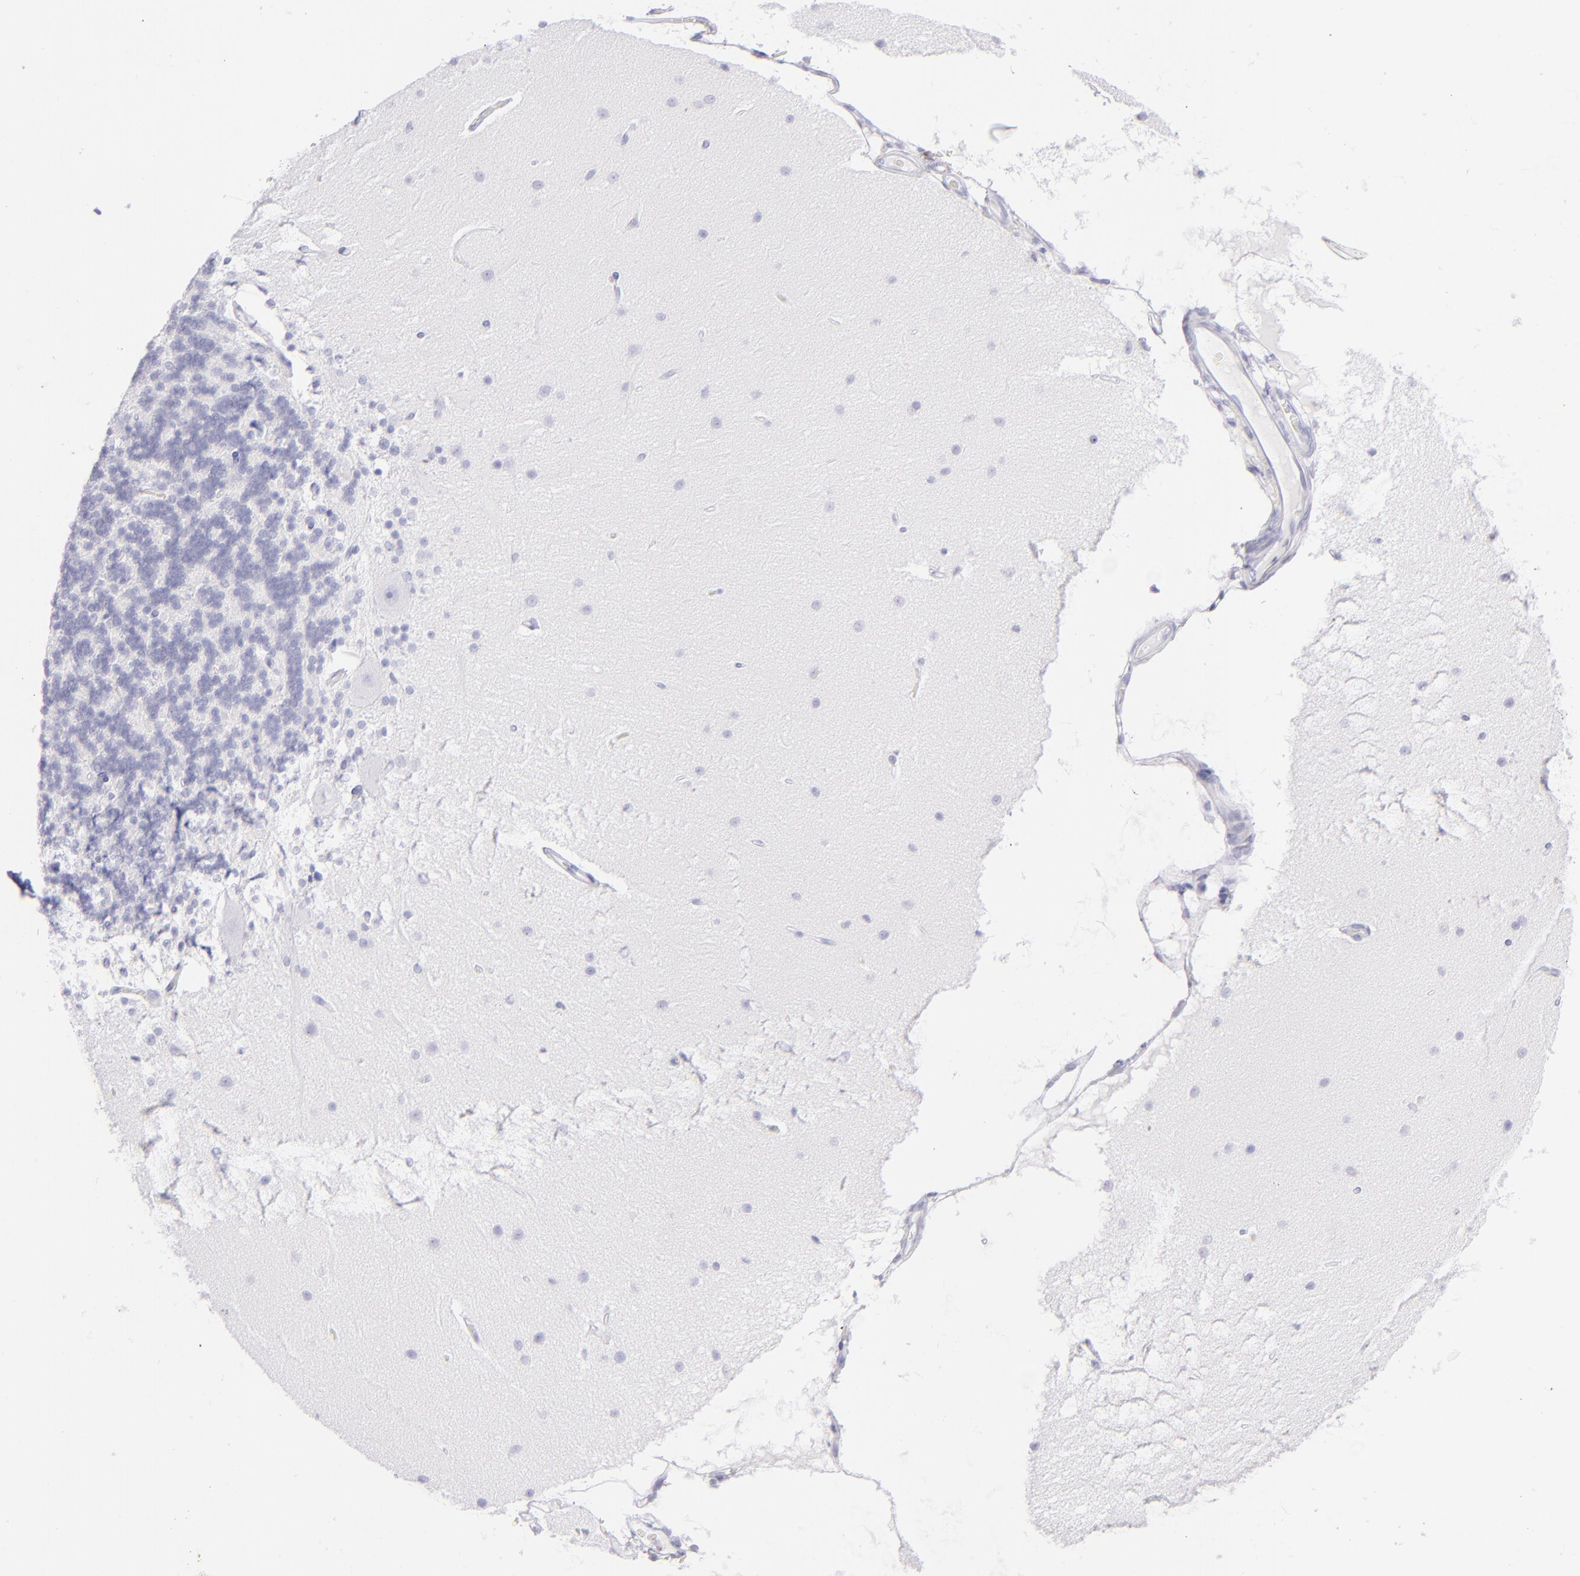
{"staining": {"intensity": "negative", "quantity": "none", "location": "none"}, "tissue": "cerebellum", "cell_type": "Cells in granular layer", "image_type": "normal", "snomed": [{"axis": "morphology", "description": "Normal tissue, NOS"}, {"axis": "topography", "description": "Cerebellum"}], "caption": "The IHC photomicrograph has no significant expression in cells in granular layer of cerebellum. (DAB (3,3'-diaminobenzidine) immunohistochemistry (IHC) with hematoxylin counter stain).", "gene": "CD69", "patient": {"sex": "female", "age": 54}}